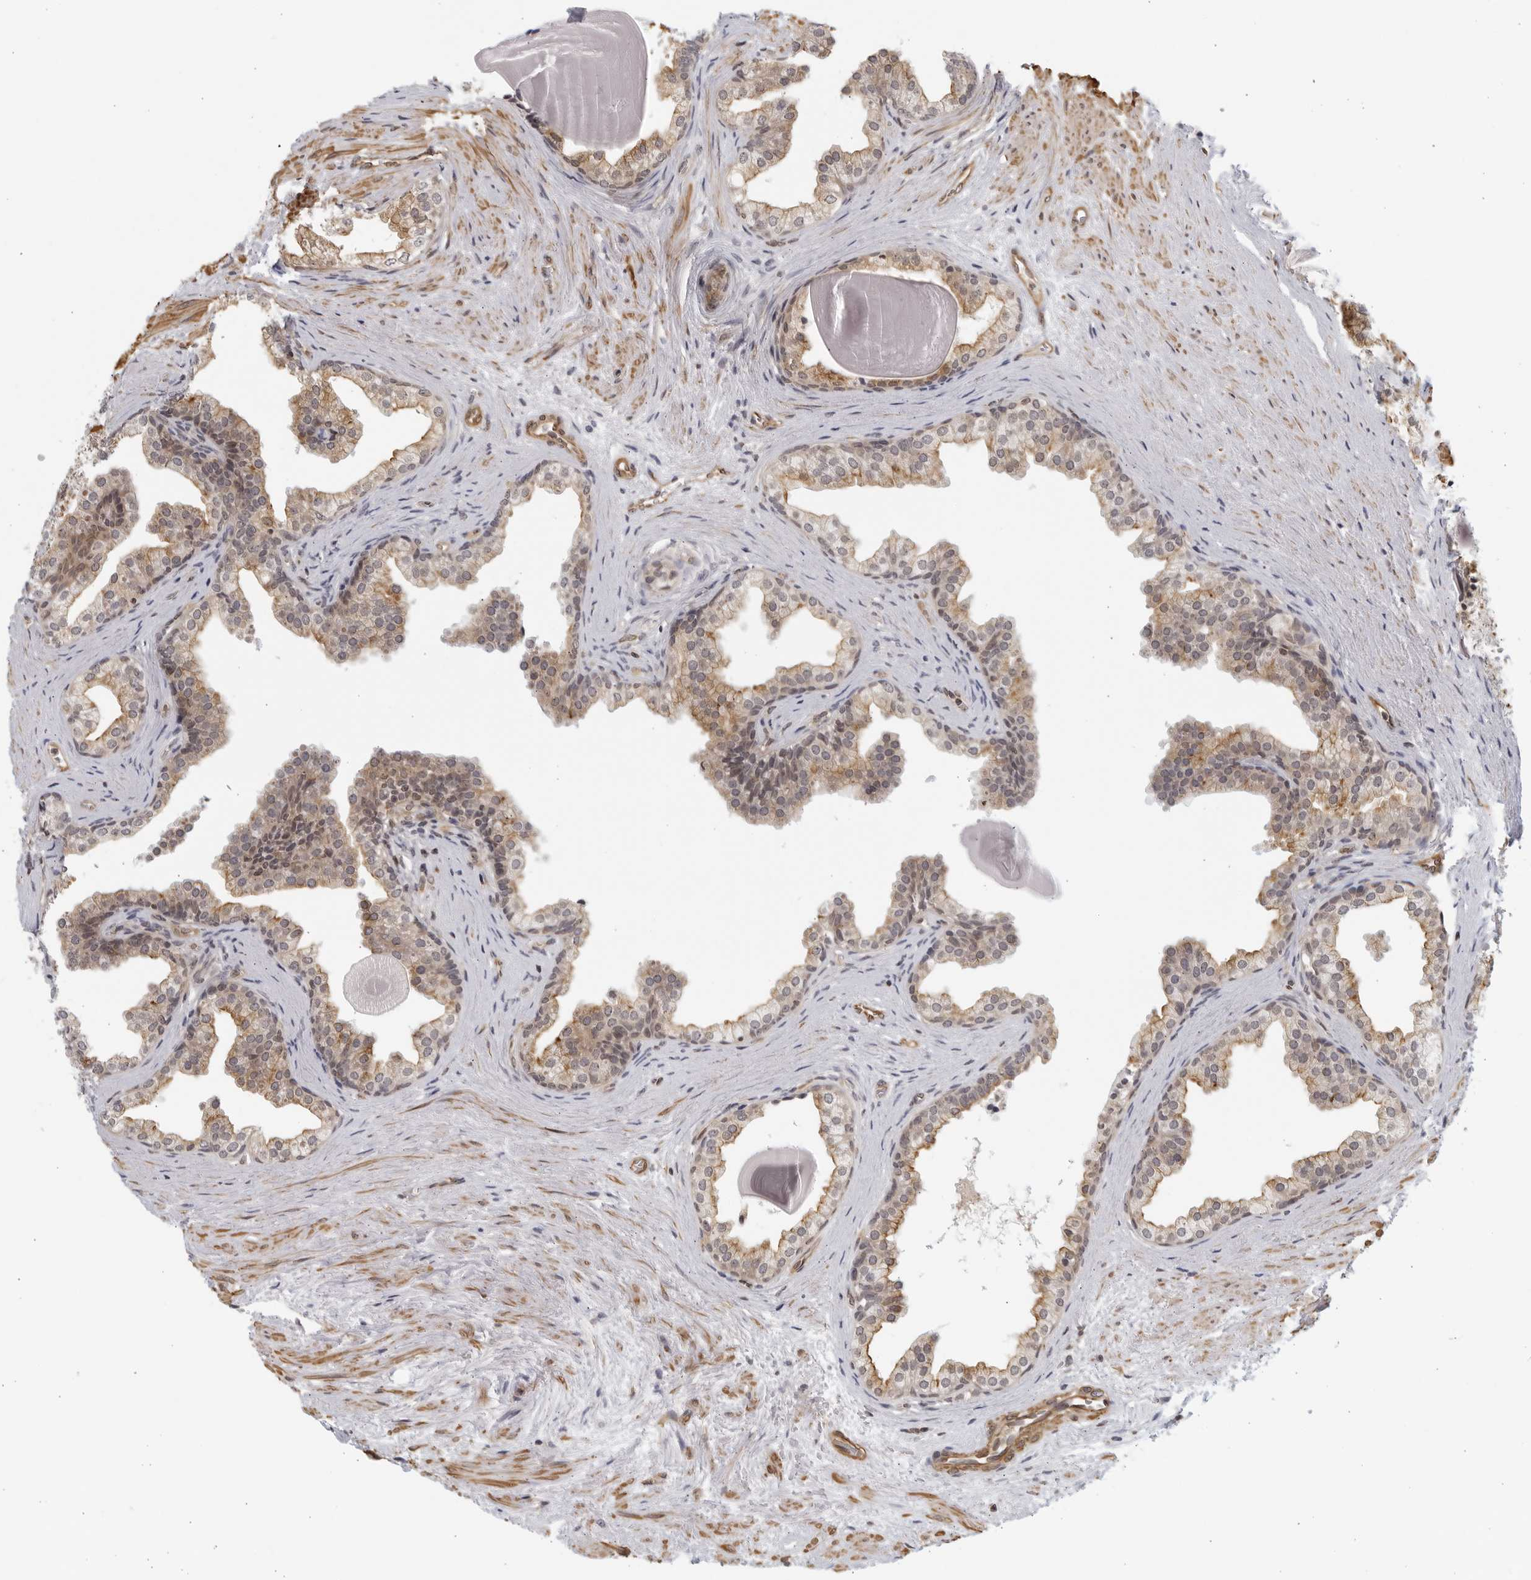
{"staining": {"intensity": "moderate", "quantity": "25%-75%", "location": "cytoplasmic/membranous"}, "tissue": "prostate", "cell_type": "Glandular cells", "image_type": "normal", "snomed": [{"axis": "morphology", "description": "Normal tissue, NOS"}, {"axis": "topography", "description": "Prostate"}], "caption": "Immunohistochemical staining of normal prostate displays 25%-75% levels of moderate cytoplasmic/membranous protein staining in about 25%-75% of glandular cells.", "gene": "SERTAD4", "patient": {"sex": "male", "age": 48}}